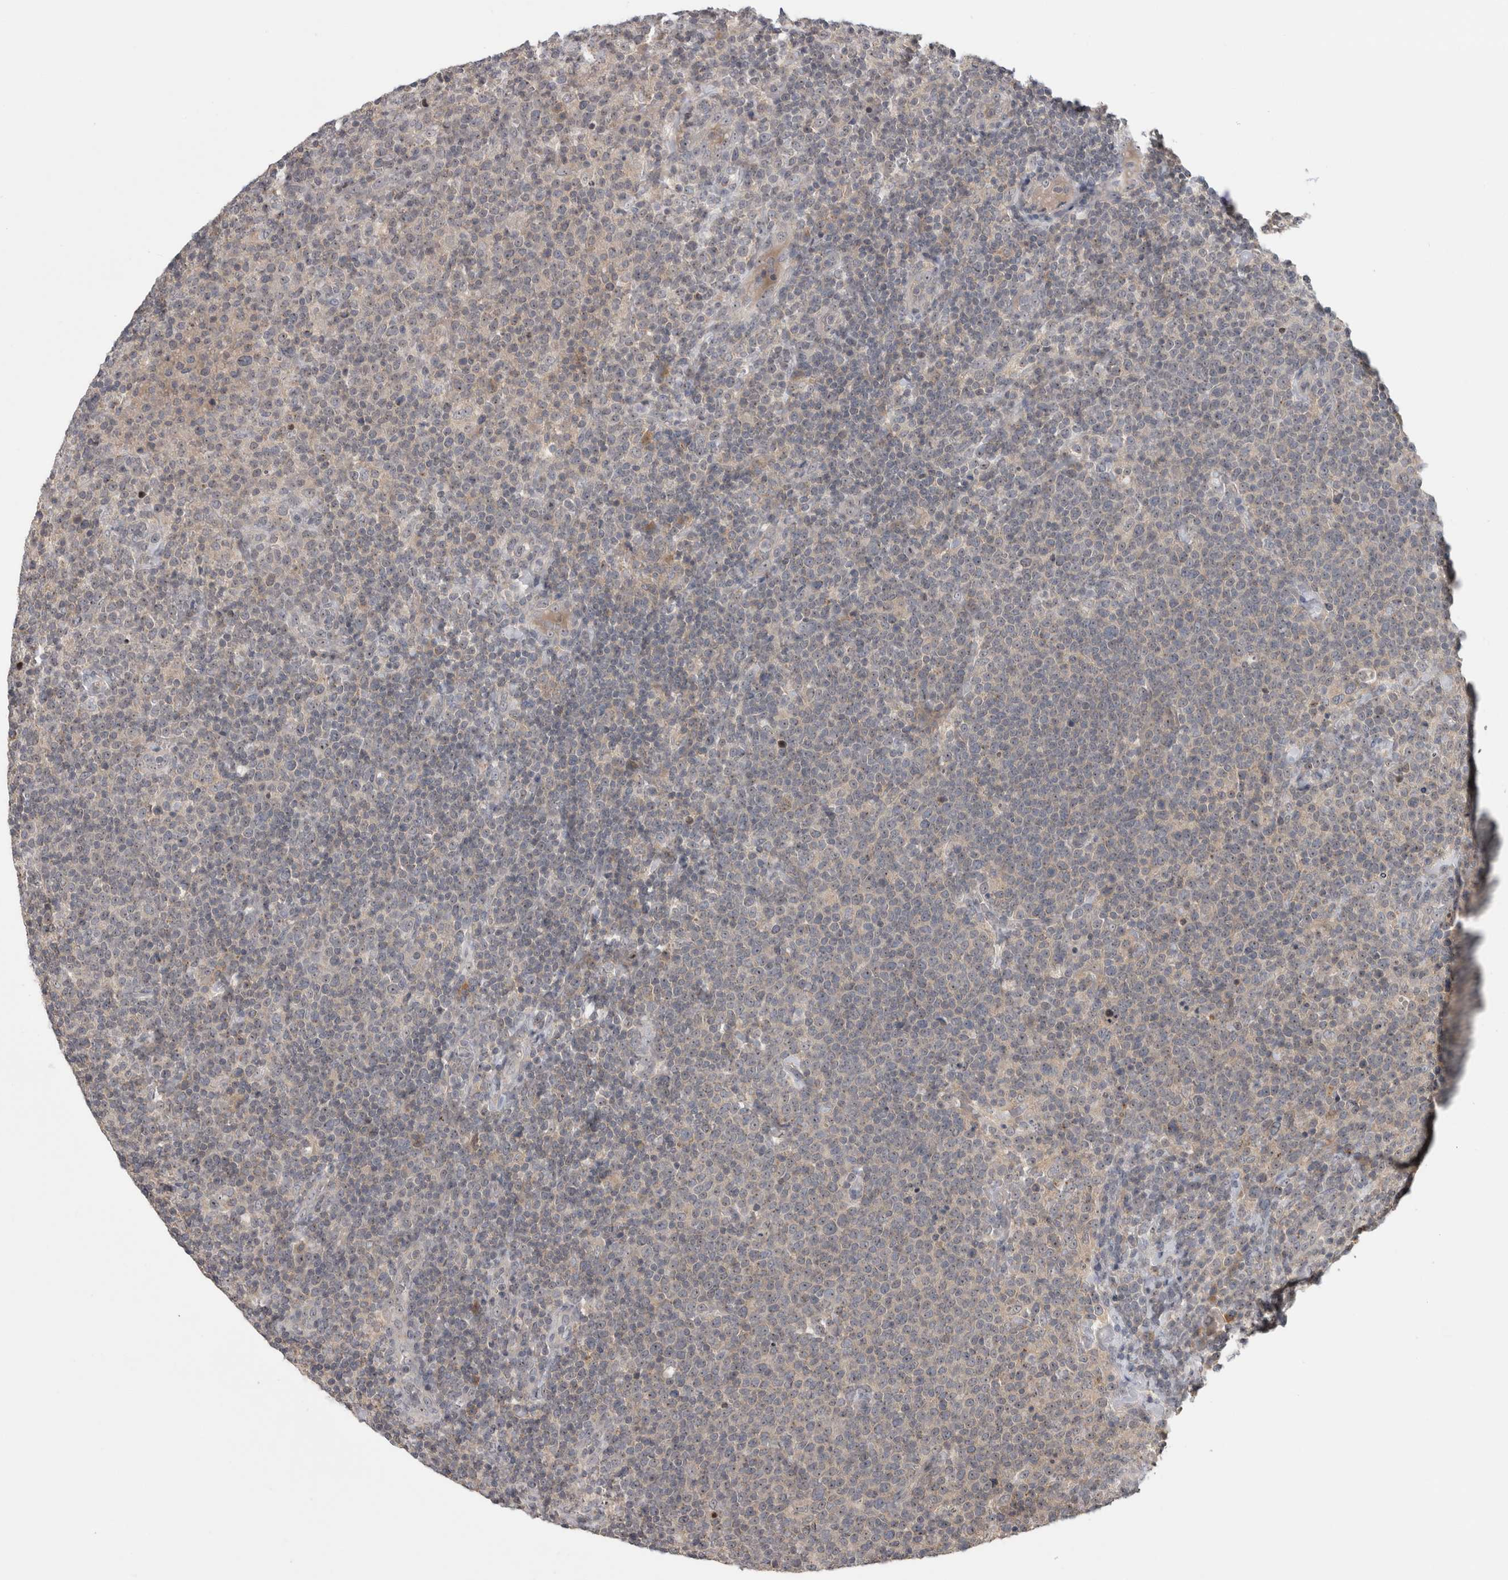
{"staining": {"intensity": "weak", "quantity": "<25%", "location": "nuclear"}, "tissue": "lymphoma", "cell_type": "Tumor cells", "image_type": "cancer", "snomed": [{"axis": "morphology", "description": "Malignant lymphoma, non-Hodgkin's type, High grade"}, {"axis": "topography", "description": "Lymph node"}], "caption": "An immunohistochemistry micrograph of high-grade malignant lymphoma, non-Hodgkin's type is shown. There is no staining in tumor cells of high-grade malignant lymphoma, non-Hodgkin's type. (DAB immunohistochemistry visualized using brightfield microscopy, high magnification).", "gene": "RBM28", "patient": {"sex": "male", "age": 61}}